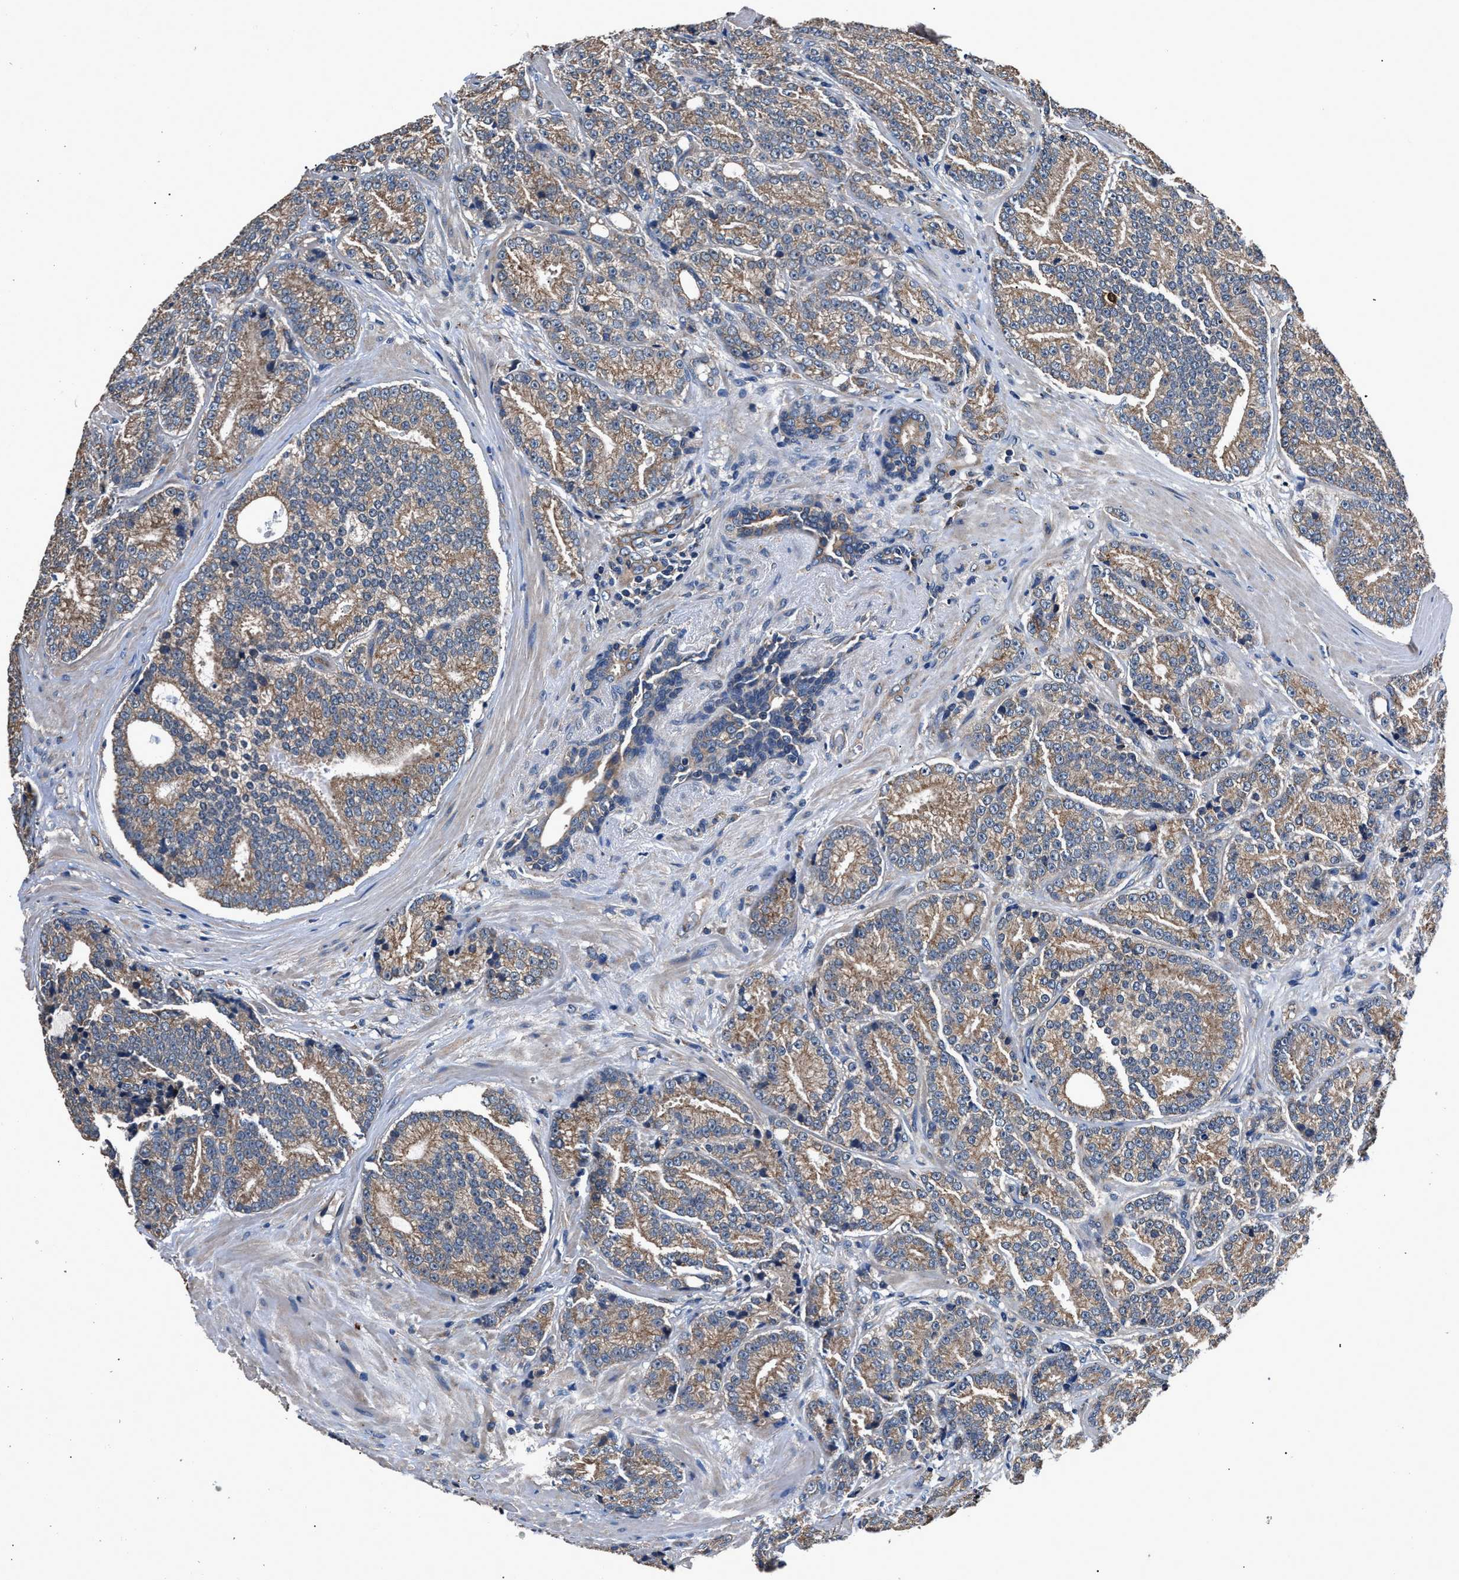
{"staining": {"intensity": "moderate", "quantity": ">75%", "location": "cytoplasmic/membranous"}, "tissue": "prostate cancer", "cell_type": "Tumor cells", "image_type": "cancer", "snomed": [{"axis": "morphology", "description": "Adenocarcinoma, High grade"}, {"axis": "topography", "description": "Prostate"}], "caption": "DAB immunohistochemical staining of prostate high-grade adenocarcinoma shows moderate cytoplasmic/membranous protein positivity in approximately >75% of tumor cells.", "gene": "DHRS7B", "patient": {"sex": "male", "age": 61}}